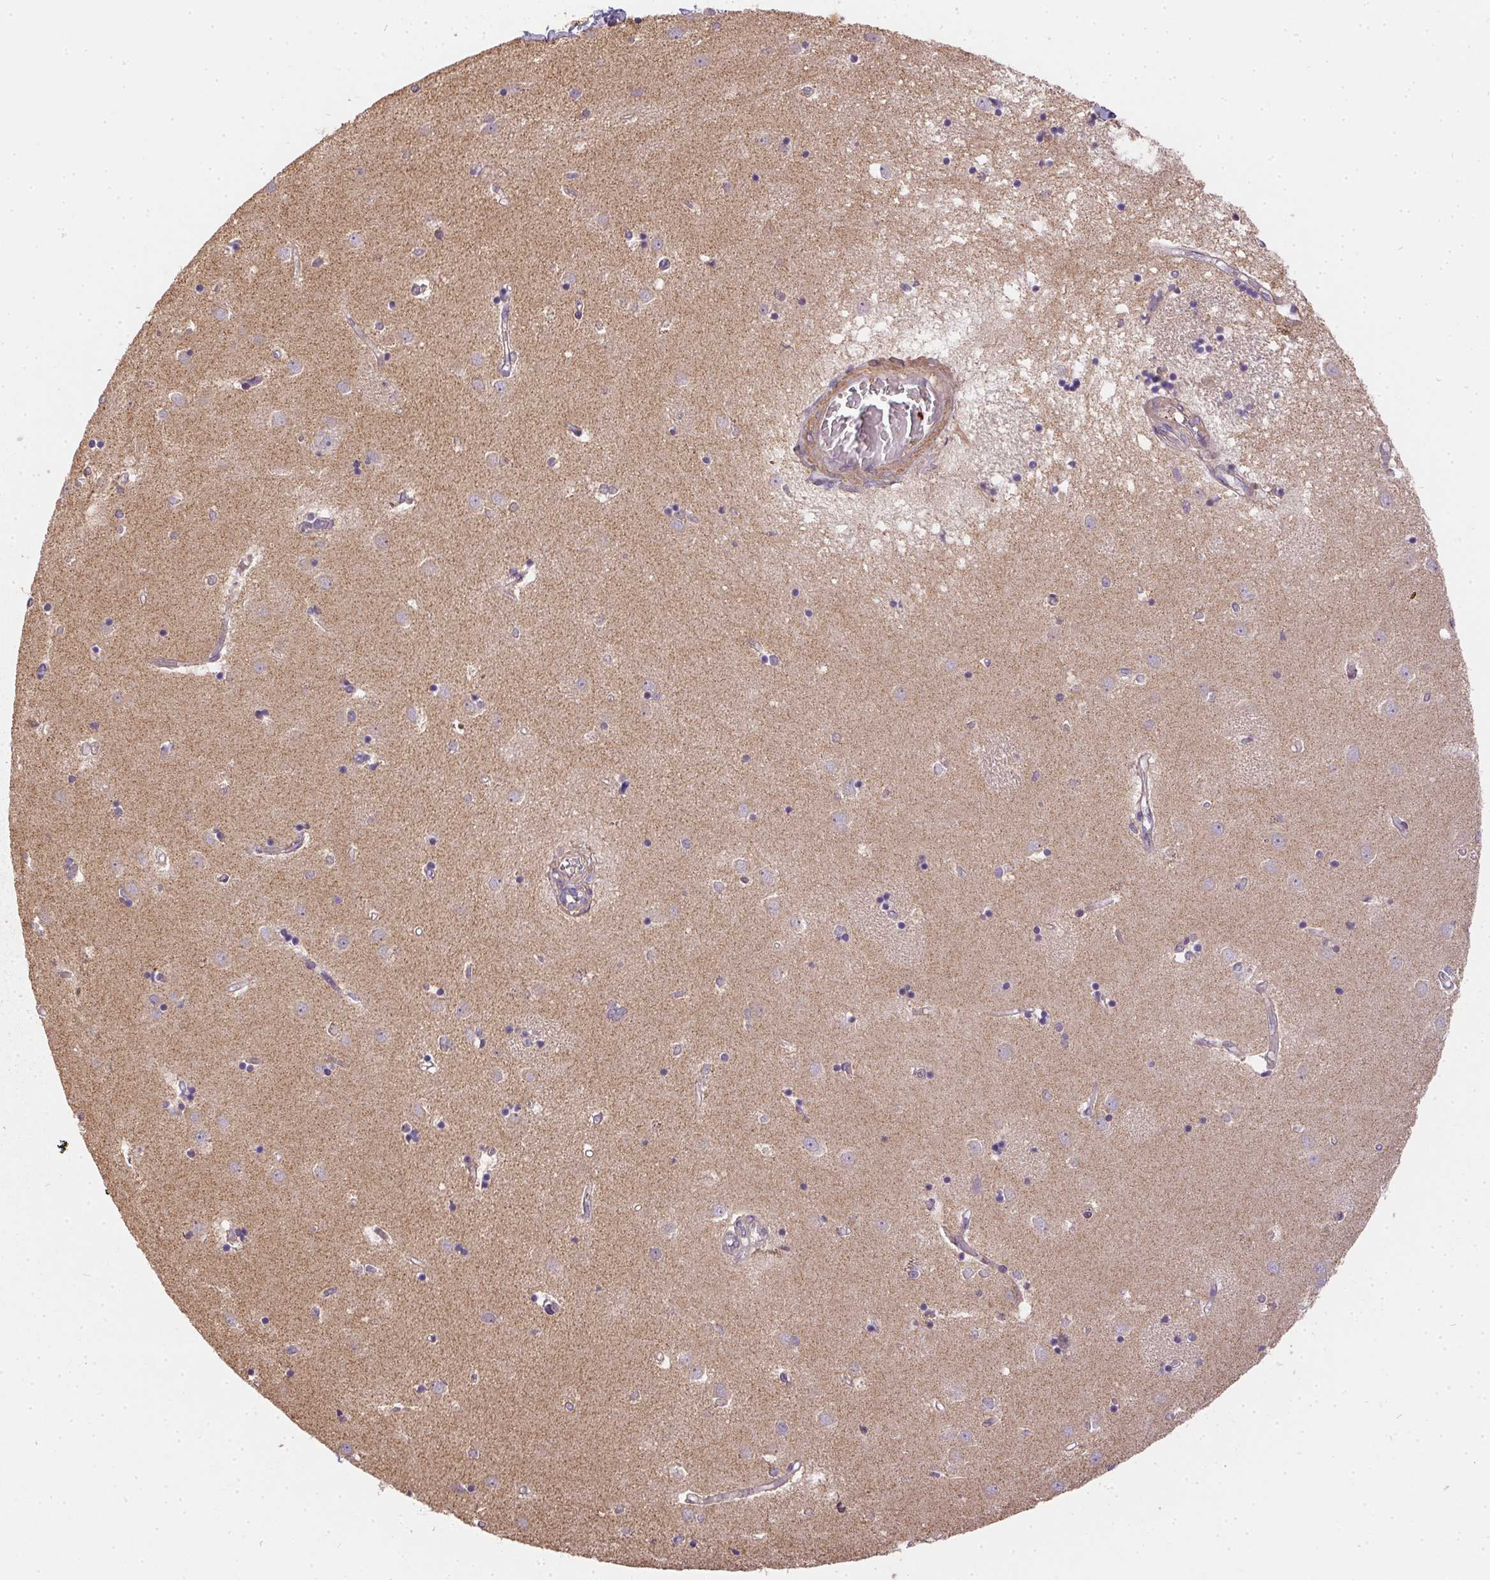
{"staining": {"intensity": "negative", "quantity": "none", "location": "none"}, "tissue": "caudate", "cell_type": "Glial cells", "image_type": "normal", "snomed": [{"axis": "morphology", "description": "Normal tissue, NOS"}, {"axis": "topography", "description": "Lateral ventricle wall"}], "caption": "Immunohistochemistry (IHC) micrograph of benign caudate stained for a protein (brown), which exhibits no staining in glial cells.", "gene": "REV3L", "patient": {"sex": "male", "age": 54}}